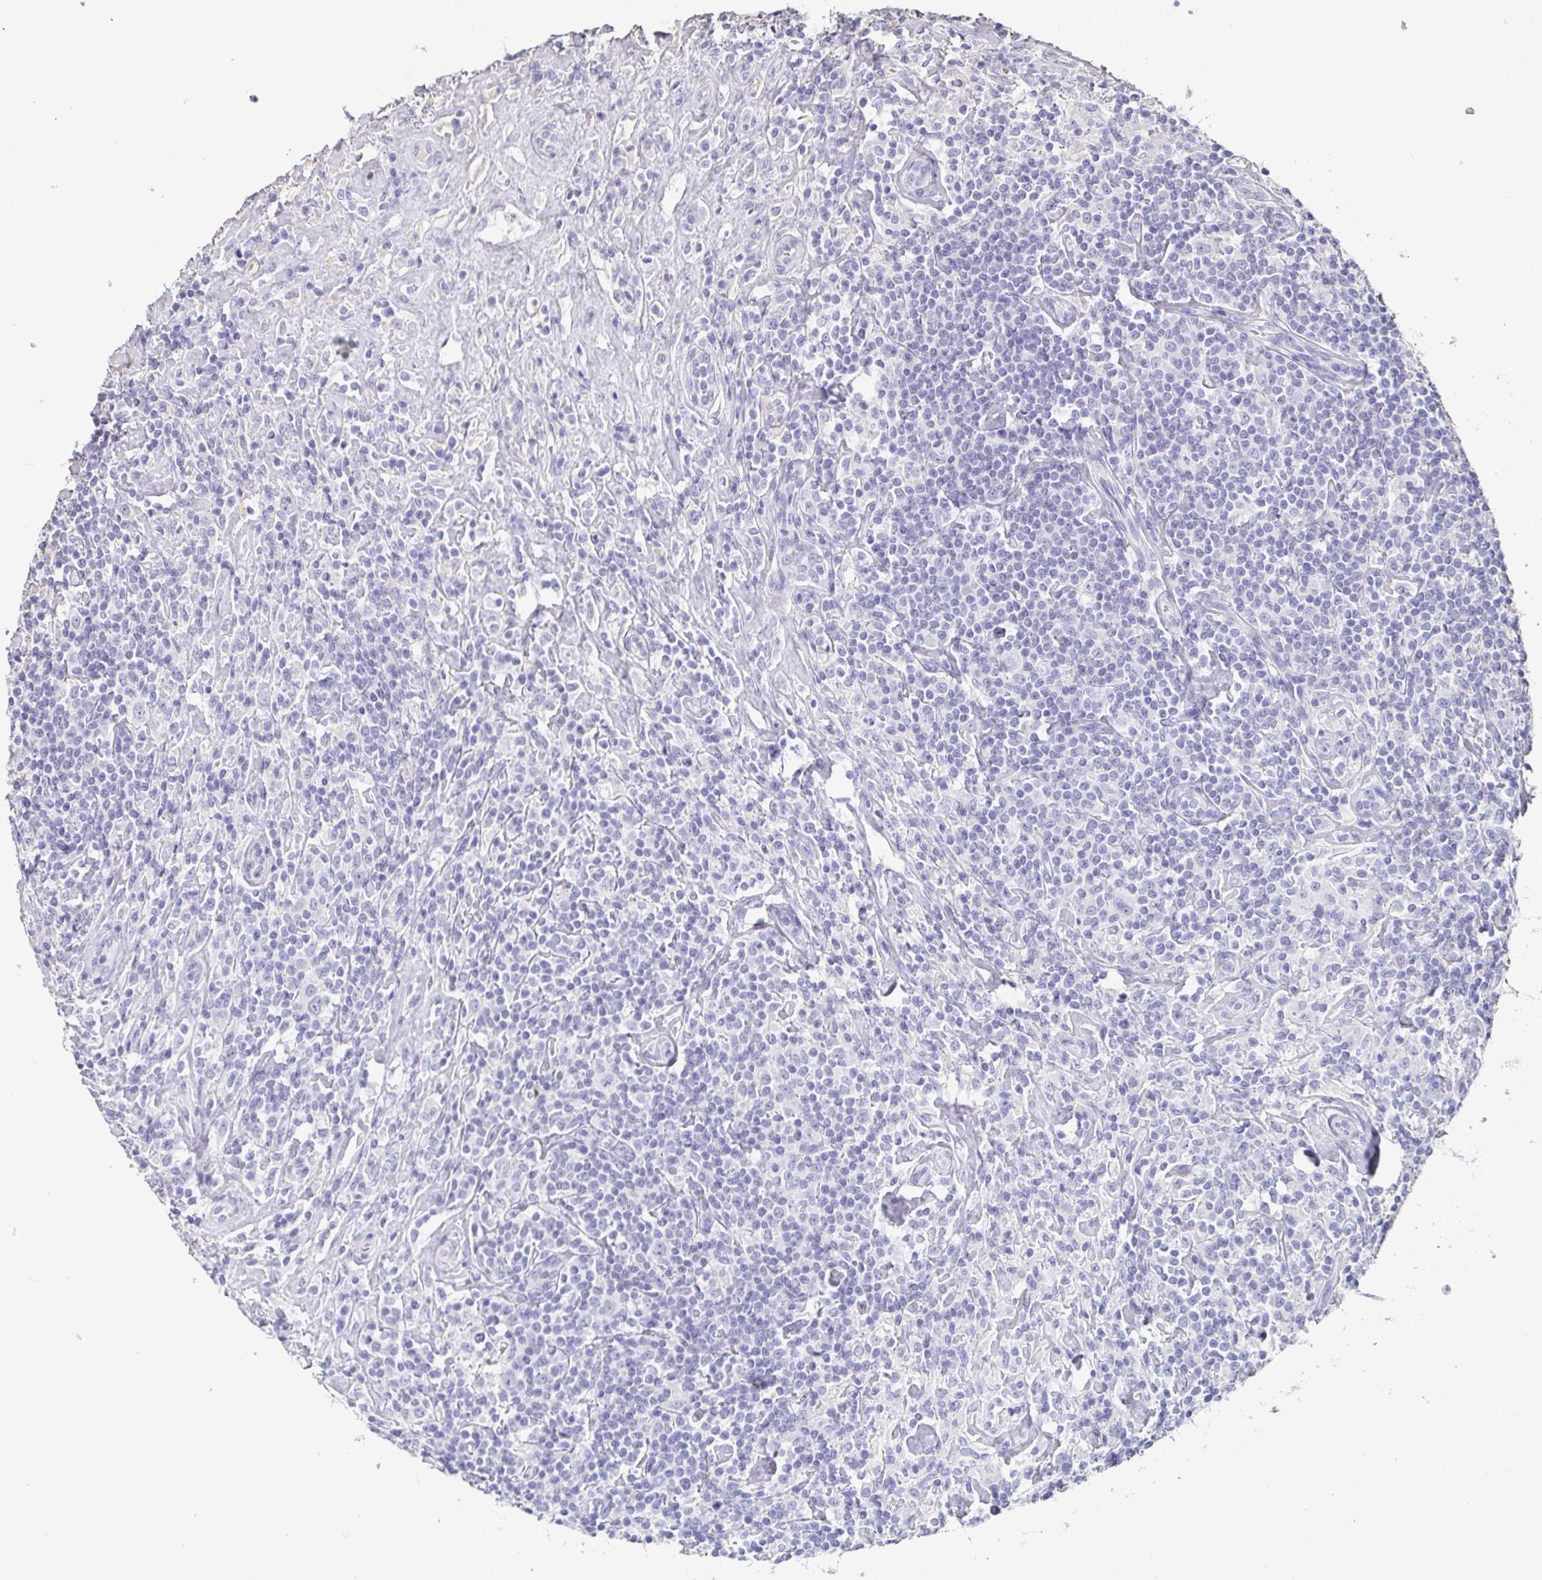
{"staining": {"intensity": "negative", "quantity": "none", "location": "none"}, "tissue": "lymphoma", "cell_type": "Tumor cells", "image_type": "cancer", "snomed": [{"axis": "morphology", "description": "Hodgkin's disease, NOS"}, {"axis": "morphology", "description": "Hodgkin's lymphoma, nodular sclerosis"}, {"axis": "topography", "description": "Lymph node"}], "caption": "The photomicrograph shows no staining of tumor cells in lymphoma.", "gene": "BPIFA2", "patient": {"sex": "female", "age": 10}}